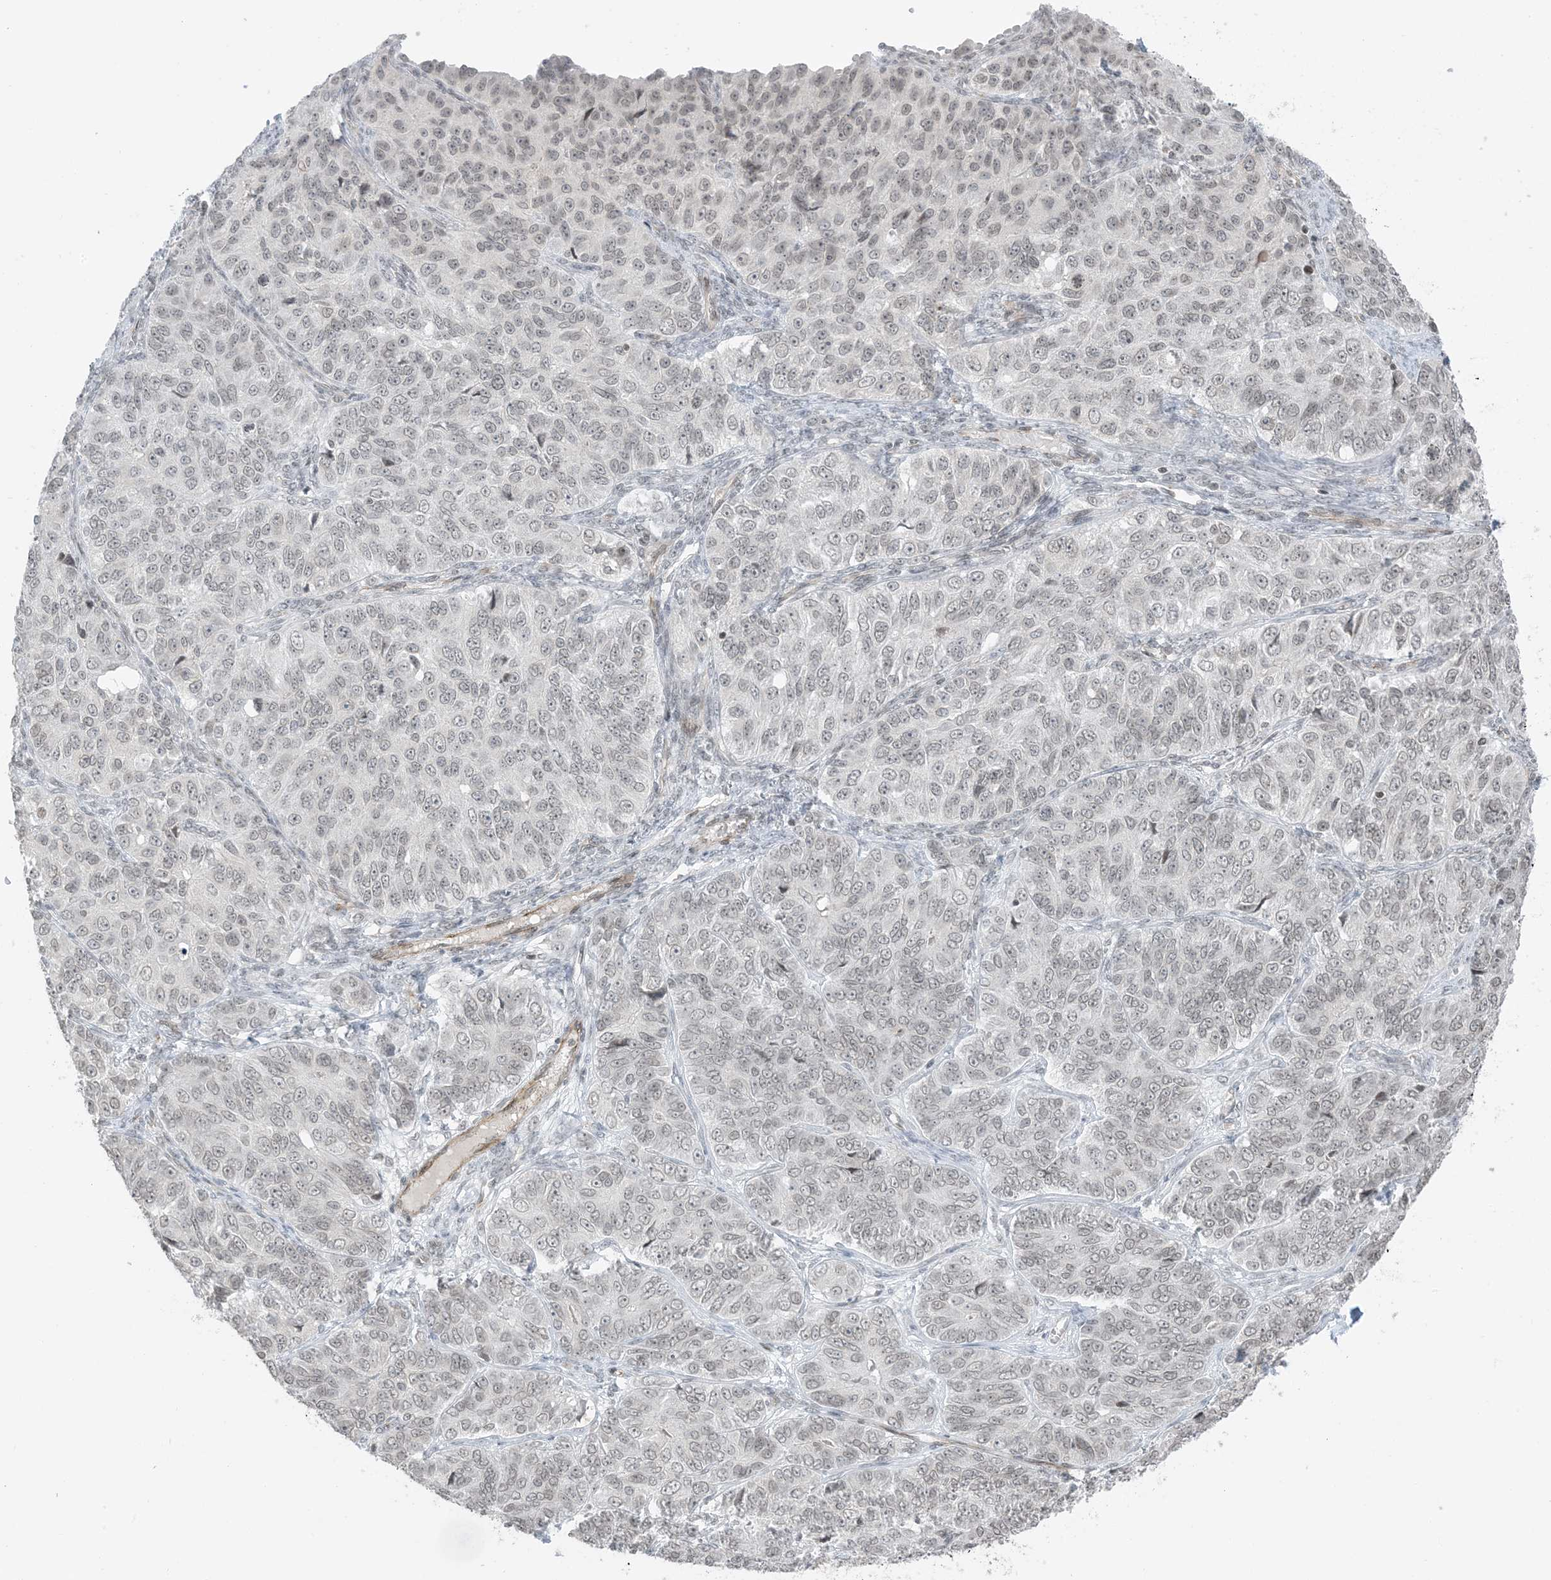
{"staining": {"intensity": "weak", "quantity": ">75%", "location": "nuclear"}, "tissue": "ovarian cancer", "cell_type": "Tumor cells", "image_type": "cancer", "snomed": [{"axis": "morphology", "description": "Carcinoma, endometroid"}, {"axis": "topography", "description": "Ovary"}], "caption": "Weak nuclear staining is seen in about >75% of tumor cells in ovarian cancer.", "gene": "METAP1D", "patient": {"sex": "female", "age": 51}}